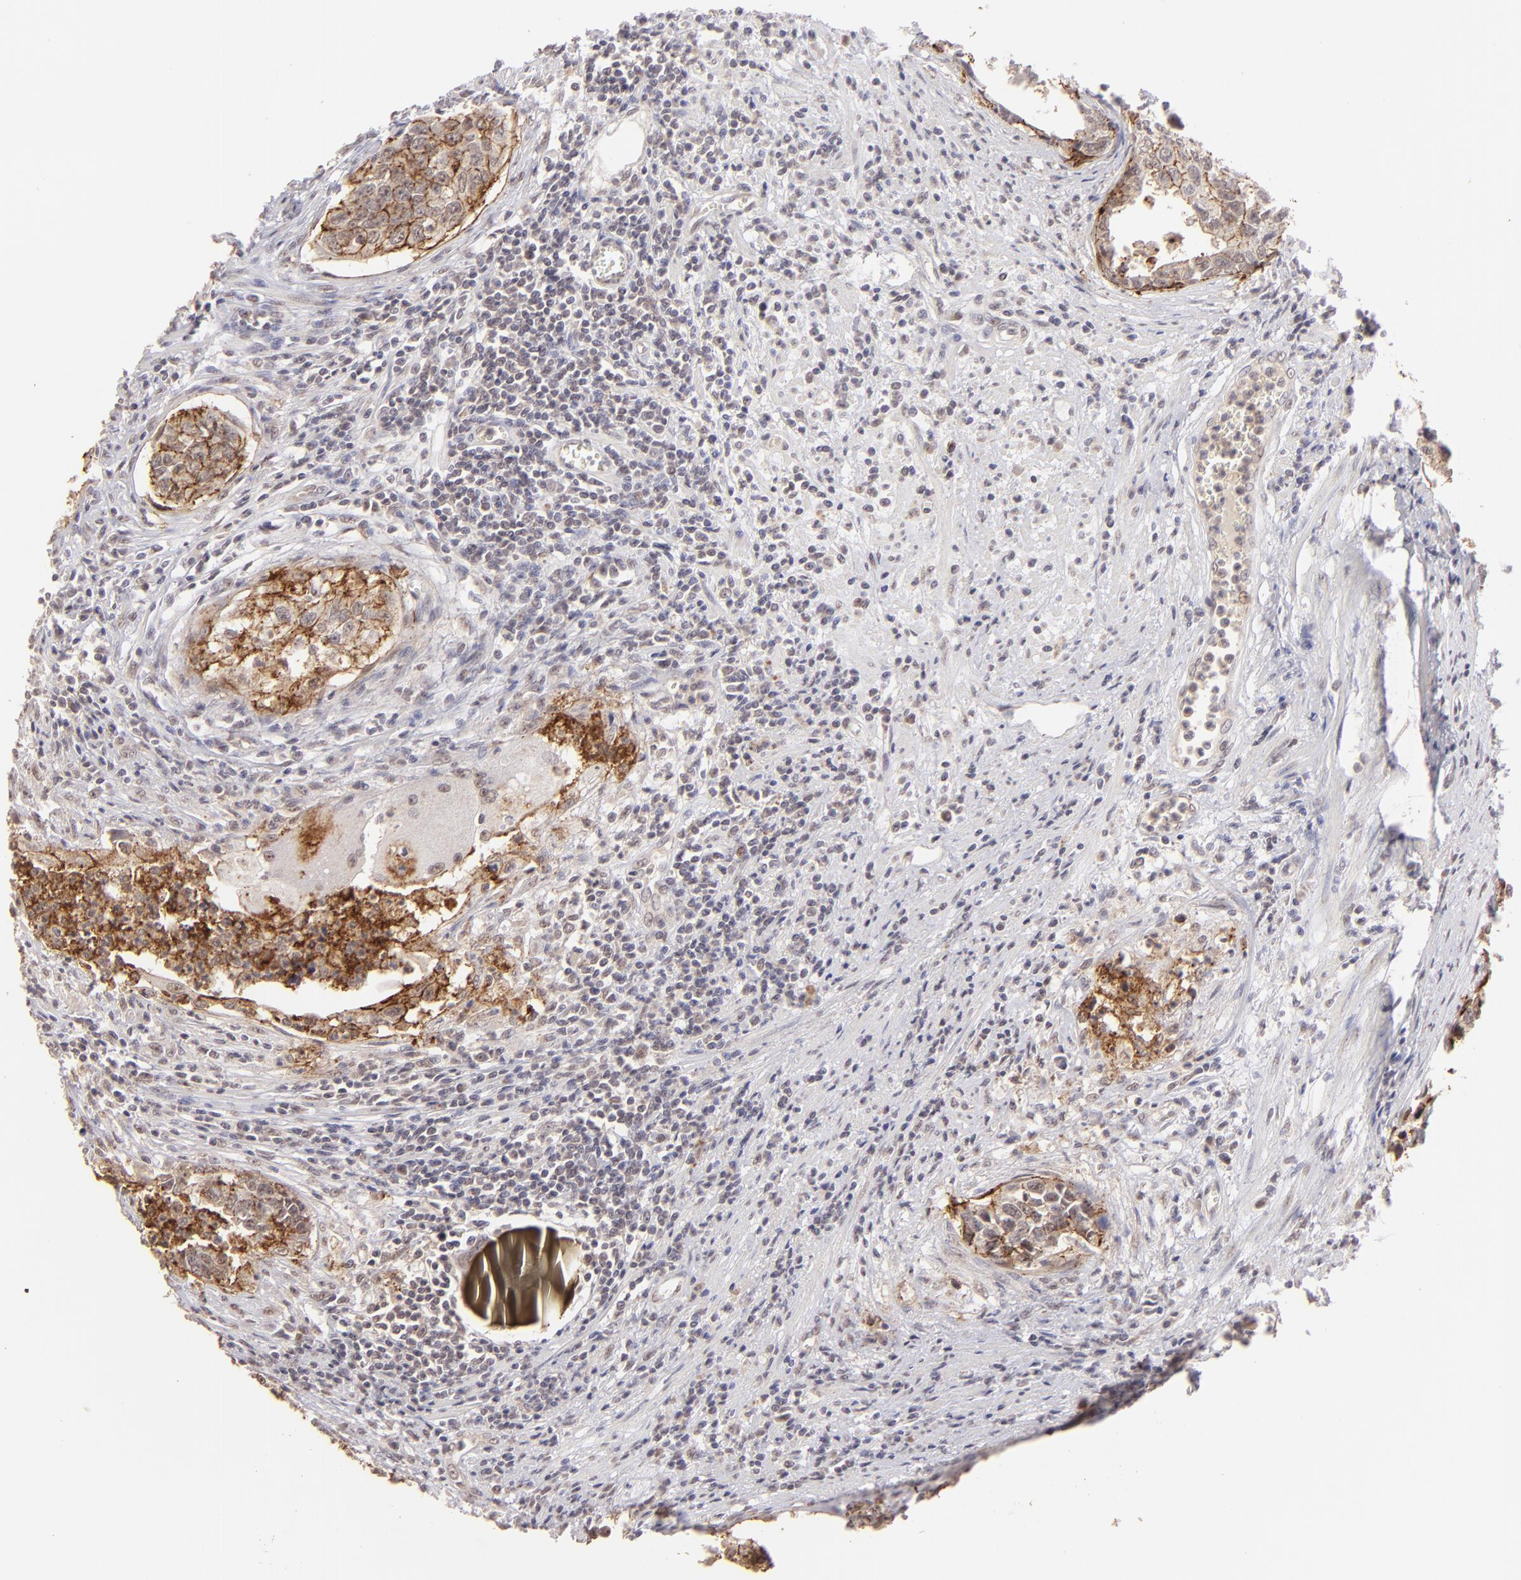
{"staining": {"intensity": "moderate", "quantity": ">75%", "location": "cytoplasmic/membranous"}, "tissue": "urothelial cancer", "cell_type": "Tumor cells", "image_type": "cancer", "snomed": [{"axis": "morphology", "description": "Urothelial carcinoma, High grade"}, {"axis": "topography", "description": "Urinary bladder"}], "caption": "IHC image of human urothelial carcinoma (high-grade) stained for a protein (brown), which shows medium levels of moderate cytoplasmic/membranous expression in about >75% of tumor cells.", "gene": "CLDN1", "patient": {"sex": "male", "age": 81}}